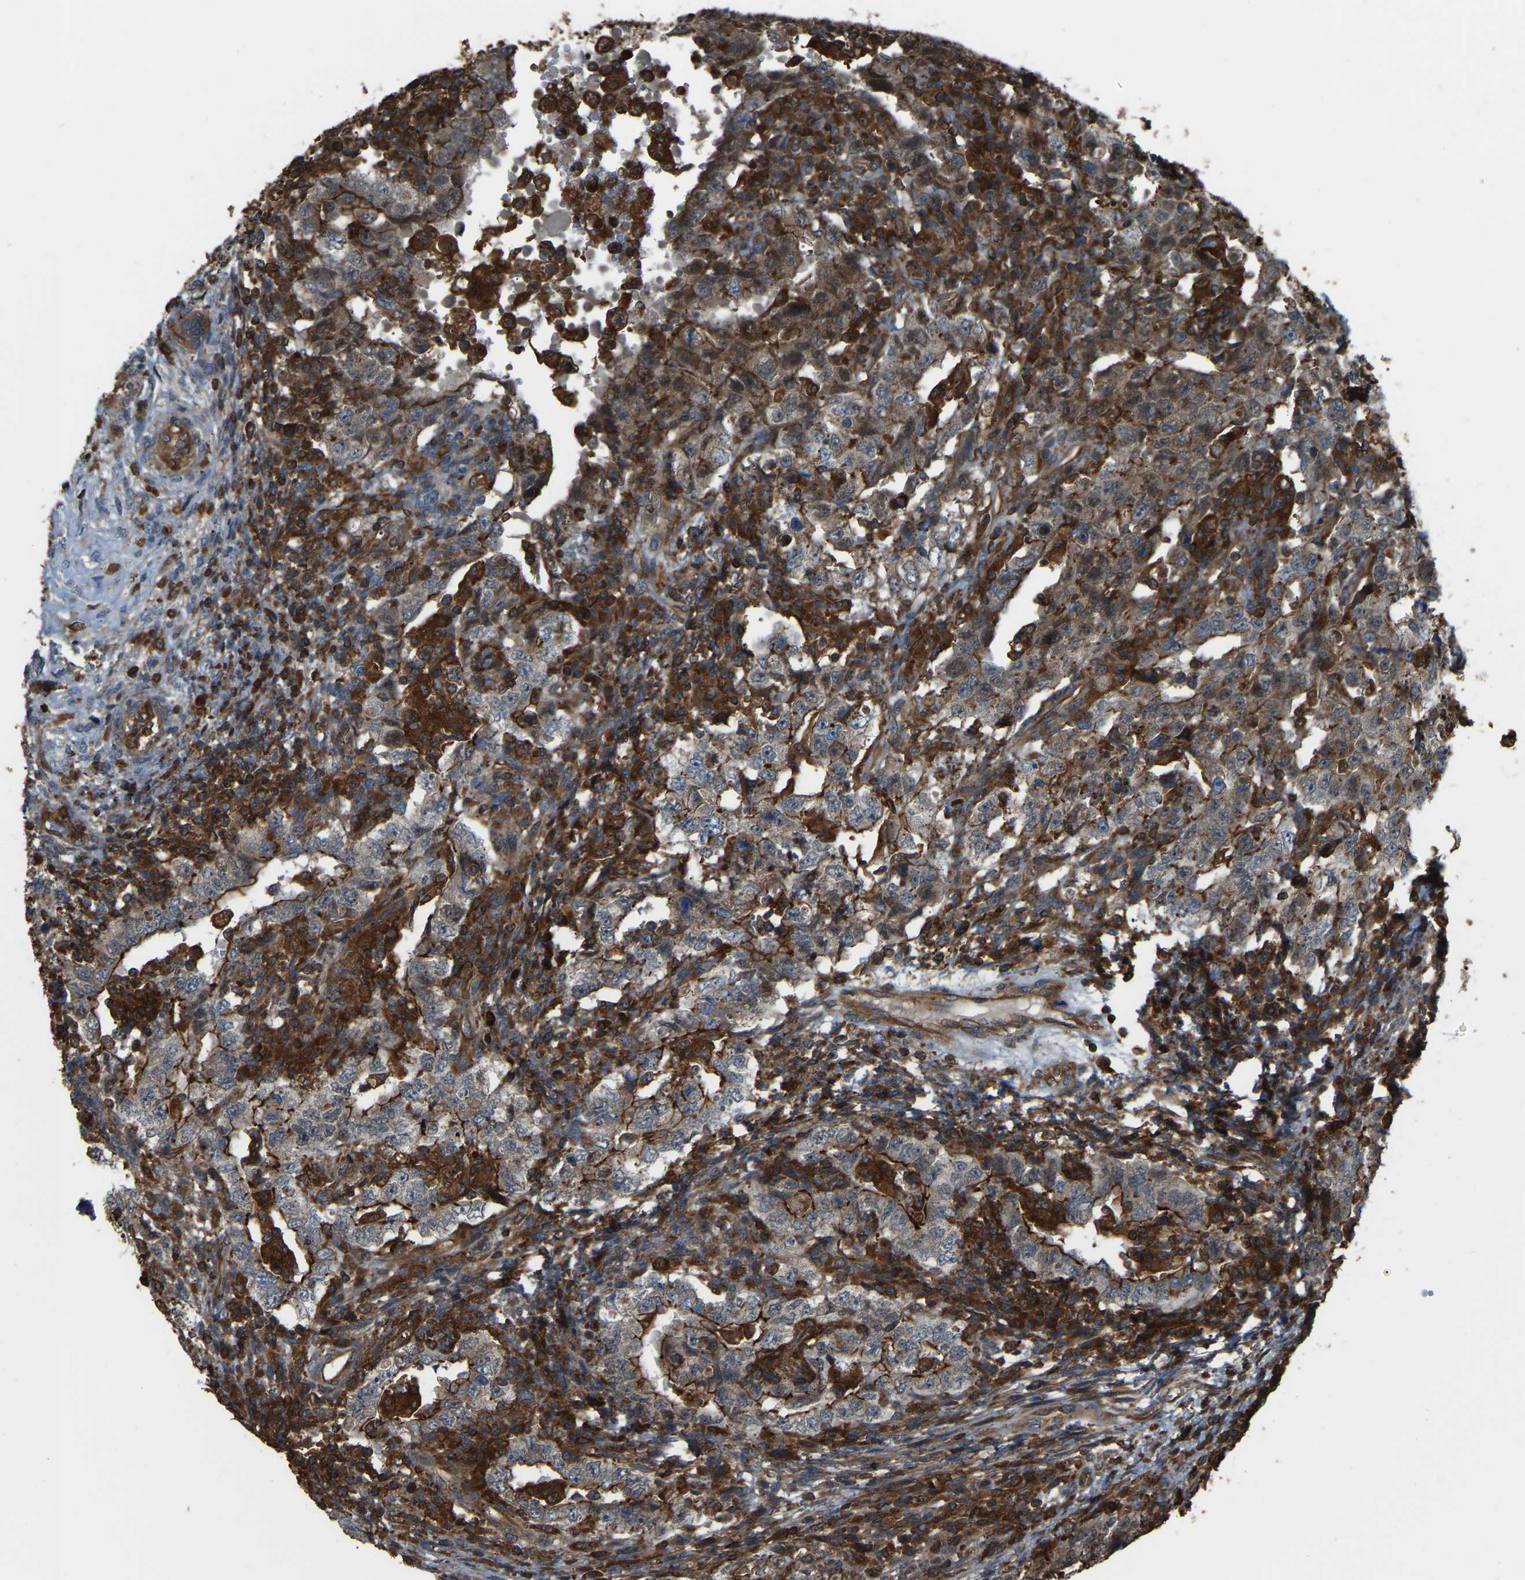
{"staining": {"intensity": "moderate", "quantity": ">75%", "location": "cytoplasmic/membranous"}, "tissue": "testis cancer", "cell_type": "Tumor cells", "image_type": "cancer", "snomed": [{"axis": "morphology", "description": "Carcinoma, Embryonal, NOS"}, {"axis": "topography", "description": "Testis"}], "caption": "High-power microscopy captured an immunohistochemistry (IHC) histopathology image of testis cancer (embryonal carcinoma), revealing moderate cytoplasmic/membranous expression in about >75% of tumor cells.", "gene": "SAMD9L", "patient": {"sex": "male", "age": 26}}